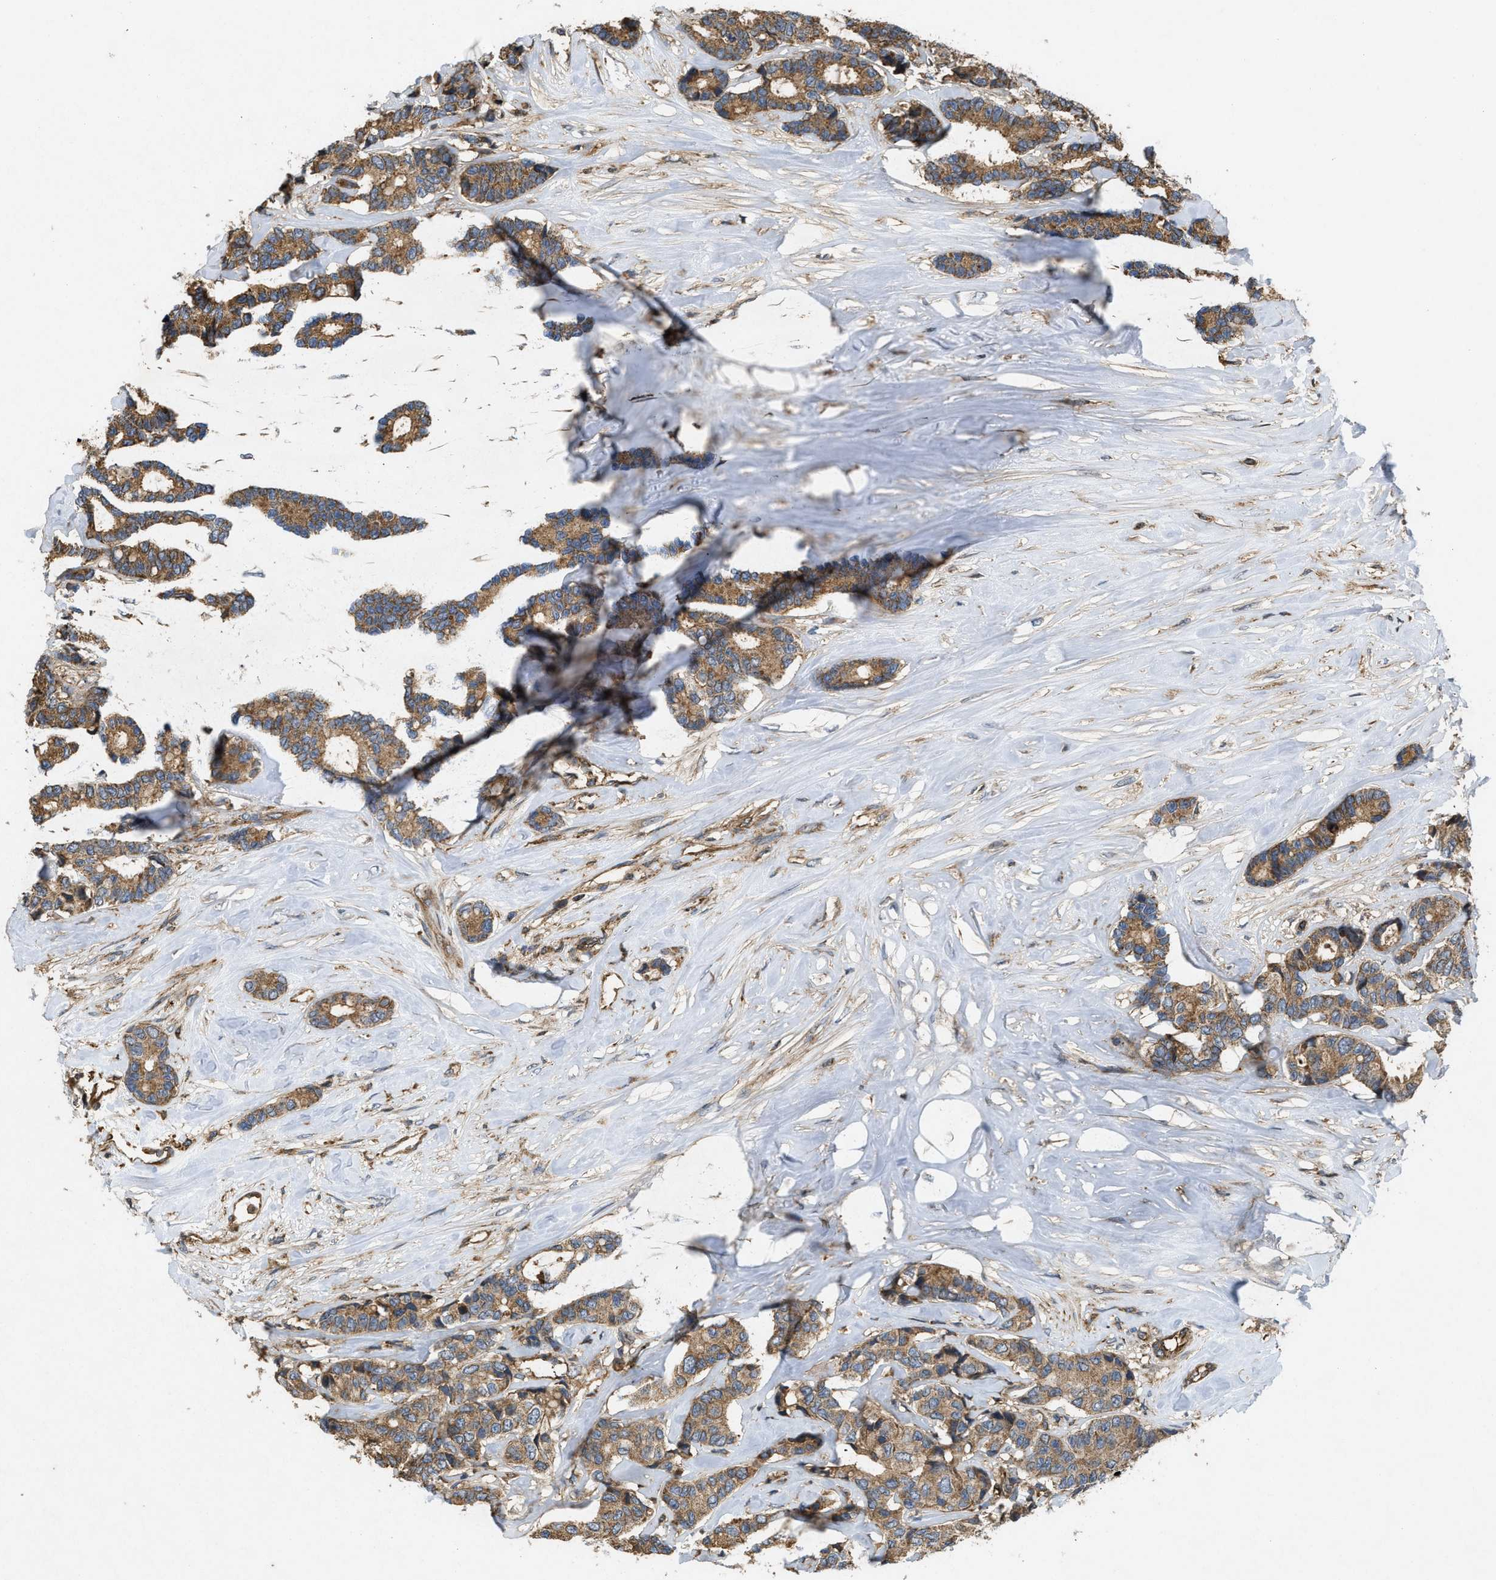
{"staining": {"intensity": "moderate", "quantity": ">75%", "location": "cytoplasmic/membranous"}, "tissue": "breast cancer", "cell_type": "Tumor cells", "image_type": "cancer", "snomed": [{"axis": "morphology", "description": "Duct carcinoma"}, {"axis": "topography", "description": "Breast"}], "caption": "DAB immunohistochemical staining of breast cancer displays moderate cytoplasmic/membranous protein expression in approximately >75% of tumor cells.", "gene": "GNB4", "patient": {"sex": "female", "age": 87}}